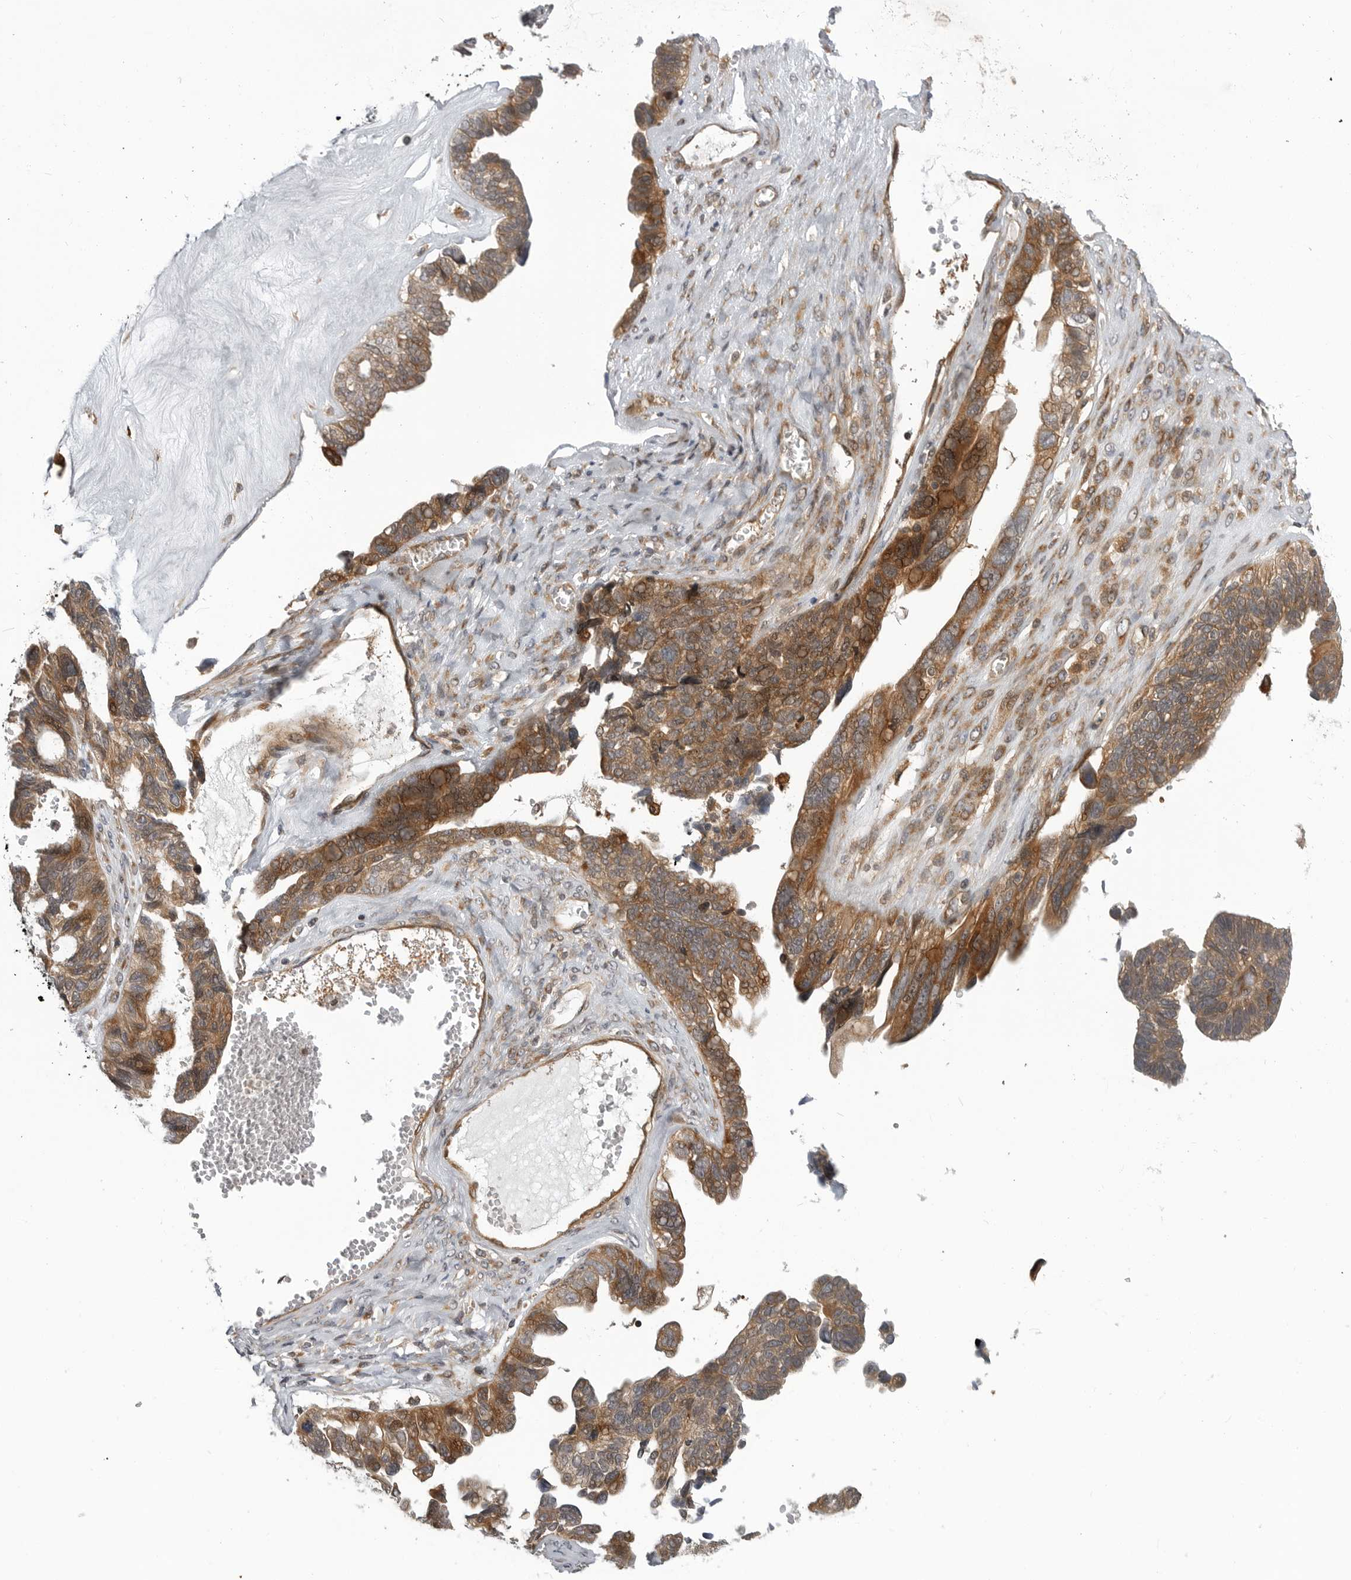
{"staining": {"intensity": "moderate", "quantity": ">75%", "location": "cytoplasmic/membranous"}, "tissue": "ovarian cancer", "cell_type": "Tumor cells", "image_type": "cancer", "snomed": [{"axis": "morphology", "description": "Cystadenocarcinoma, serous, NOS"}, {"axis": "topography", "description": "Ovary"}], "caption": "Ovarian cancer stained for a protein demonstrates moderate cytoplasmic/membranous positivity in tumor cells. (DAB = brown stain, brightfield microscopy at high magnification).", "gene": "LRRC45", "patient": {"sex": "female", "age": 79}}